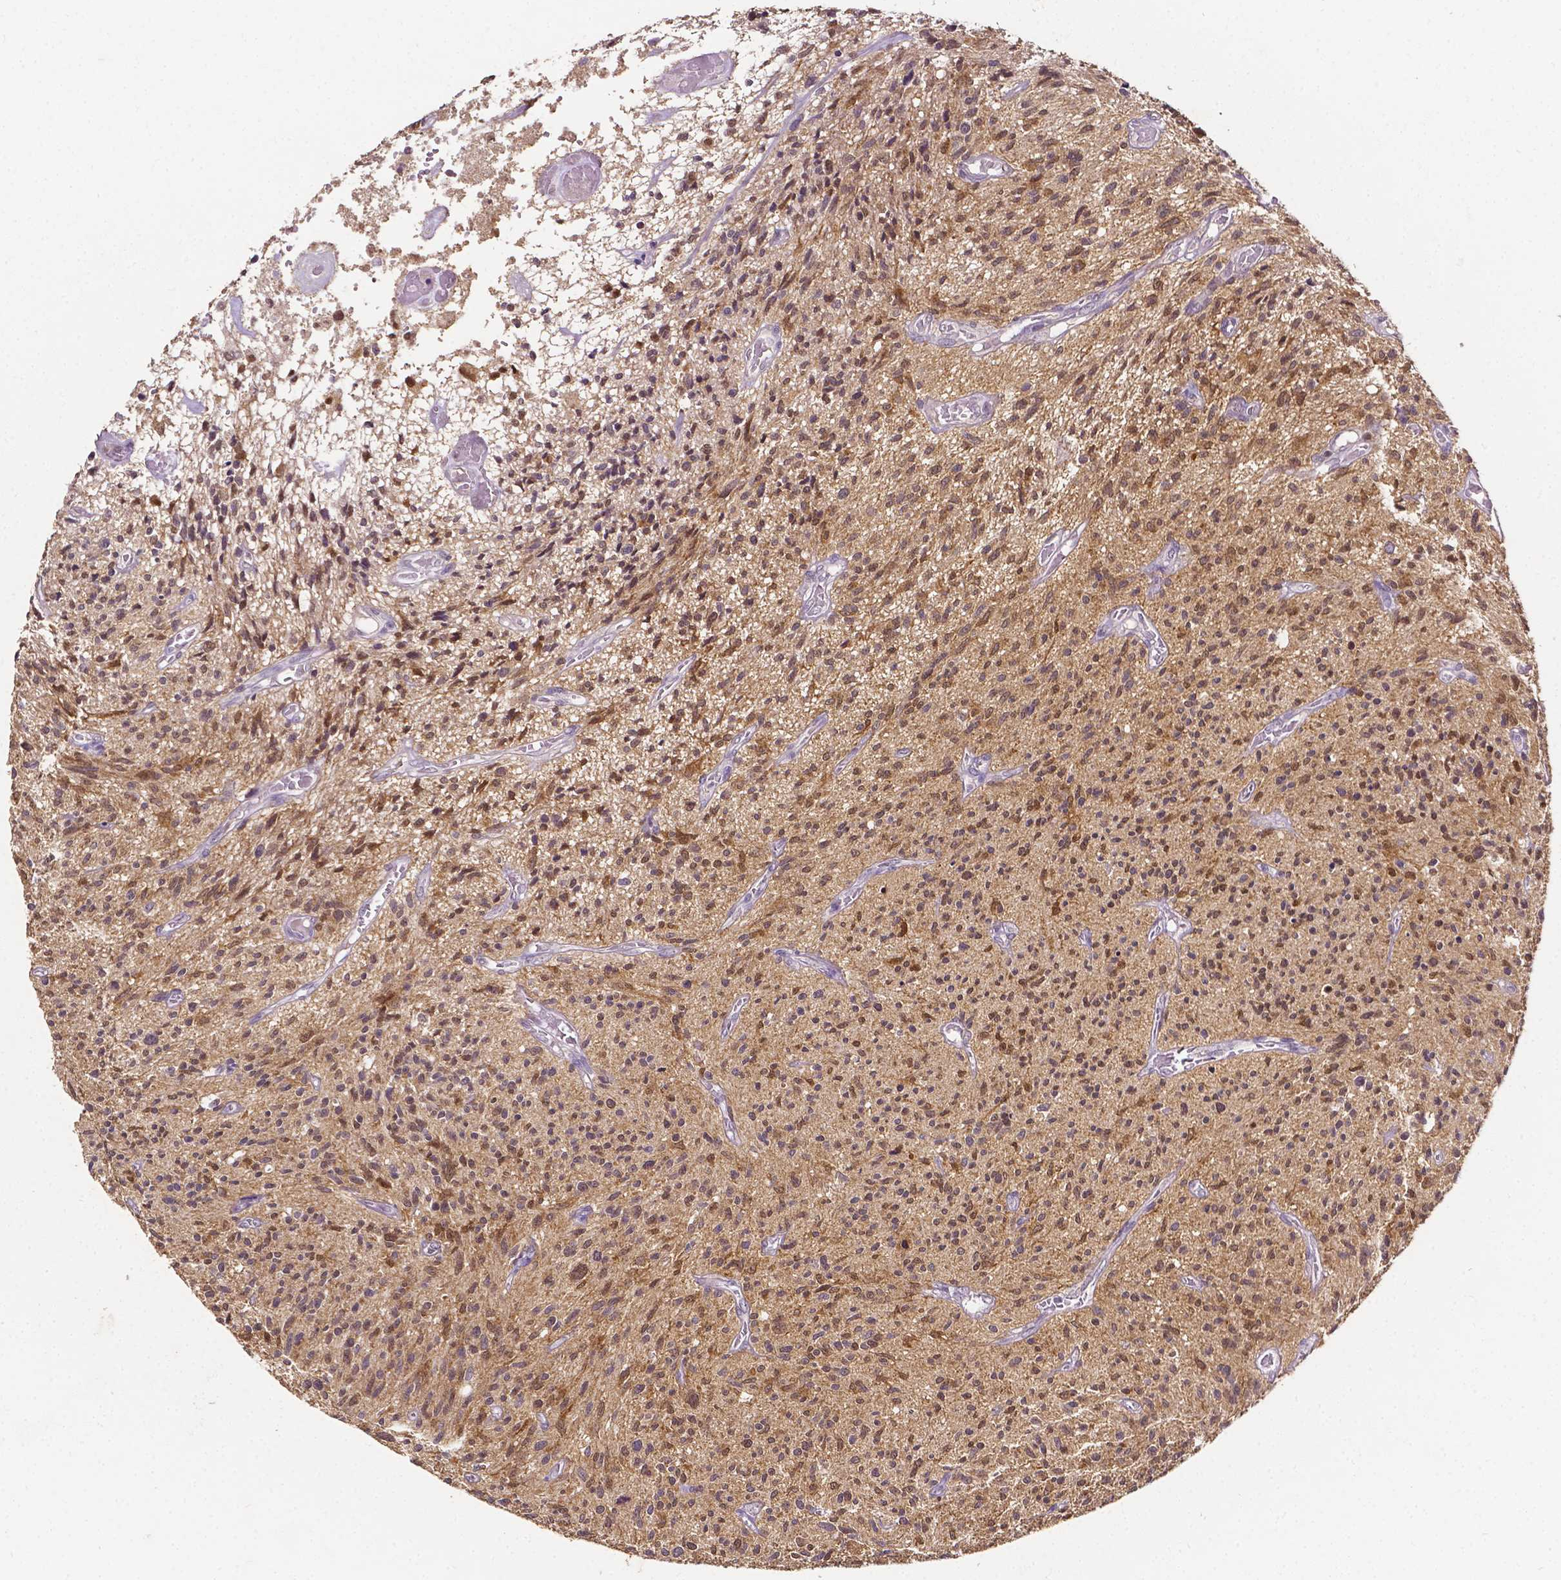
{"staining": {"intensity": "moderate", "quantity": ">75%", "location": "cytoplasmic/membranous,nuclear"}, "tissue": "glioma", "cell_type": "Tumor cells", "image_type": "cancer", "snomed": [{"axis": "morphology", "description": "Glioma, malignant, High grade"}, {"axis": "topography", "description": "Brain"}], "caption": "A brown stain shows moderate cytoplasmic/membranous and nuclear positivity of a protein in human glioma tumor cells.", "gene": "PSAT1", "patient": {"sex": "male", "age": 75}}